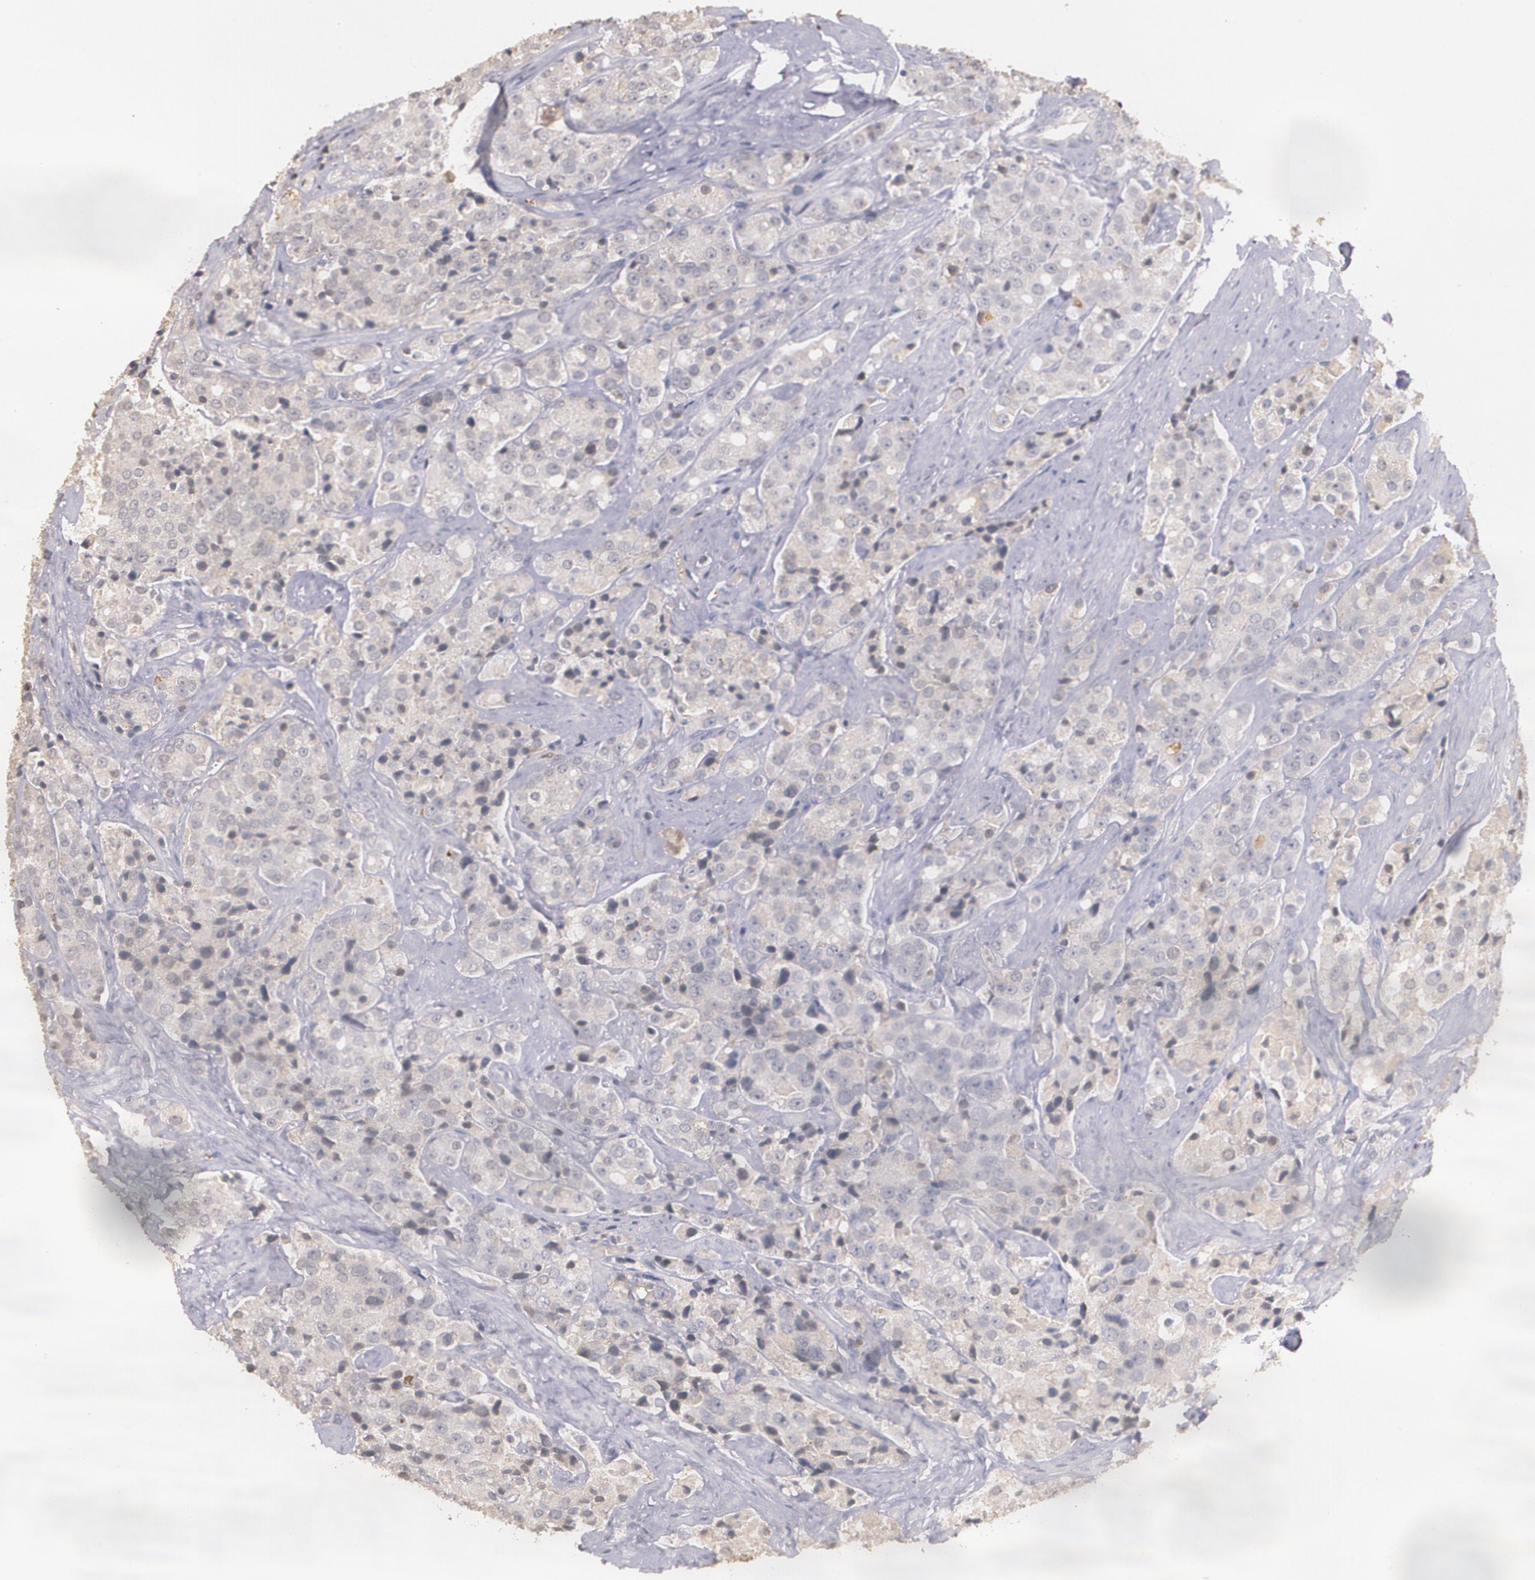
{"staining": {"intensity": "weak", "quantity": ">75%", "location": "cytoplasmic/membranous"}, "tissue": "prostate cancer", "cell_type": "Tumor cells", "image_type": "cancer", "snomed": [{"axis": "morphology", "description": "Adenocarcinoma, Medium grade"}, {"axis": "topography", "description": "Prostate"}], "caption": "Immunohistochemical staining of human adenocarcinoma (medium-grade) (prostate) displays low levels of weak cytoplasmic/membranous expression in about >75% of tumor cells. Ihc stains the protein of interest in brown and the nuclei are stained blue.", "gene": "PTS", "patient": {"sex": "male", "age": 70}}